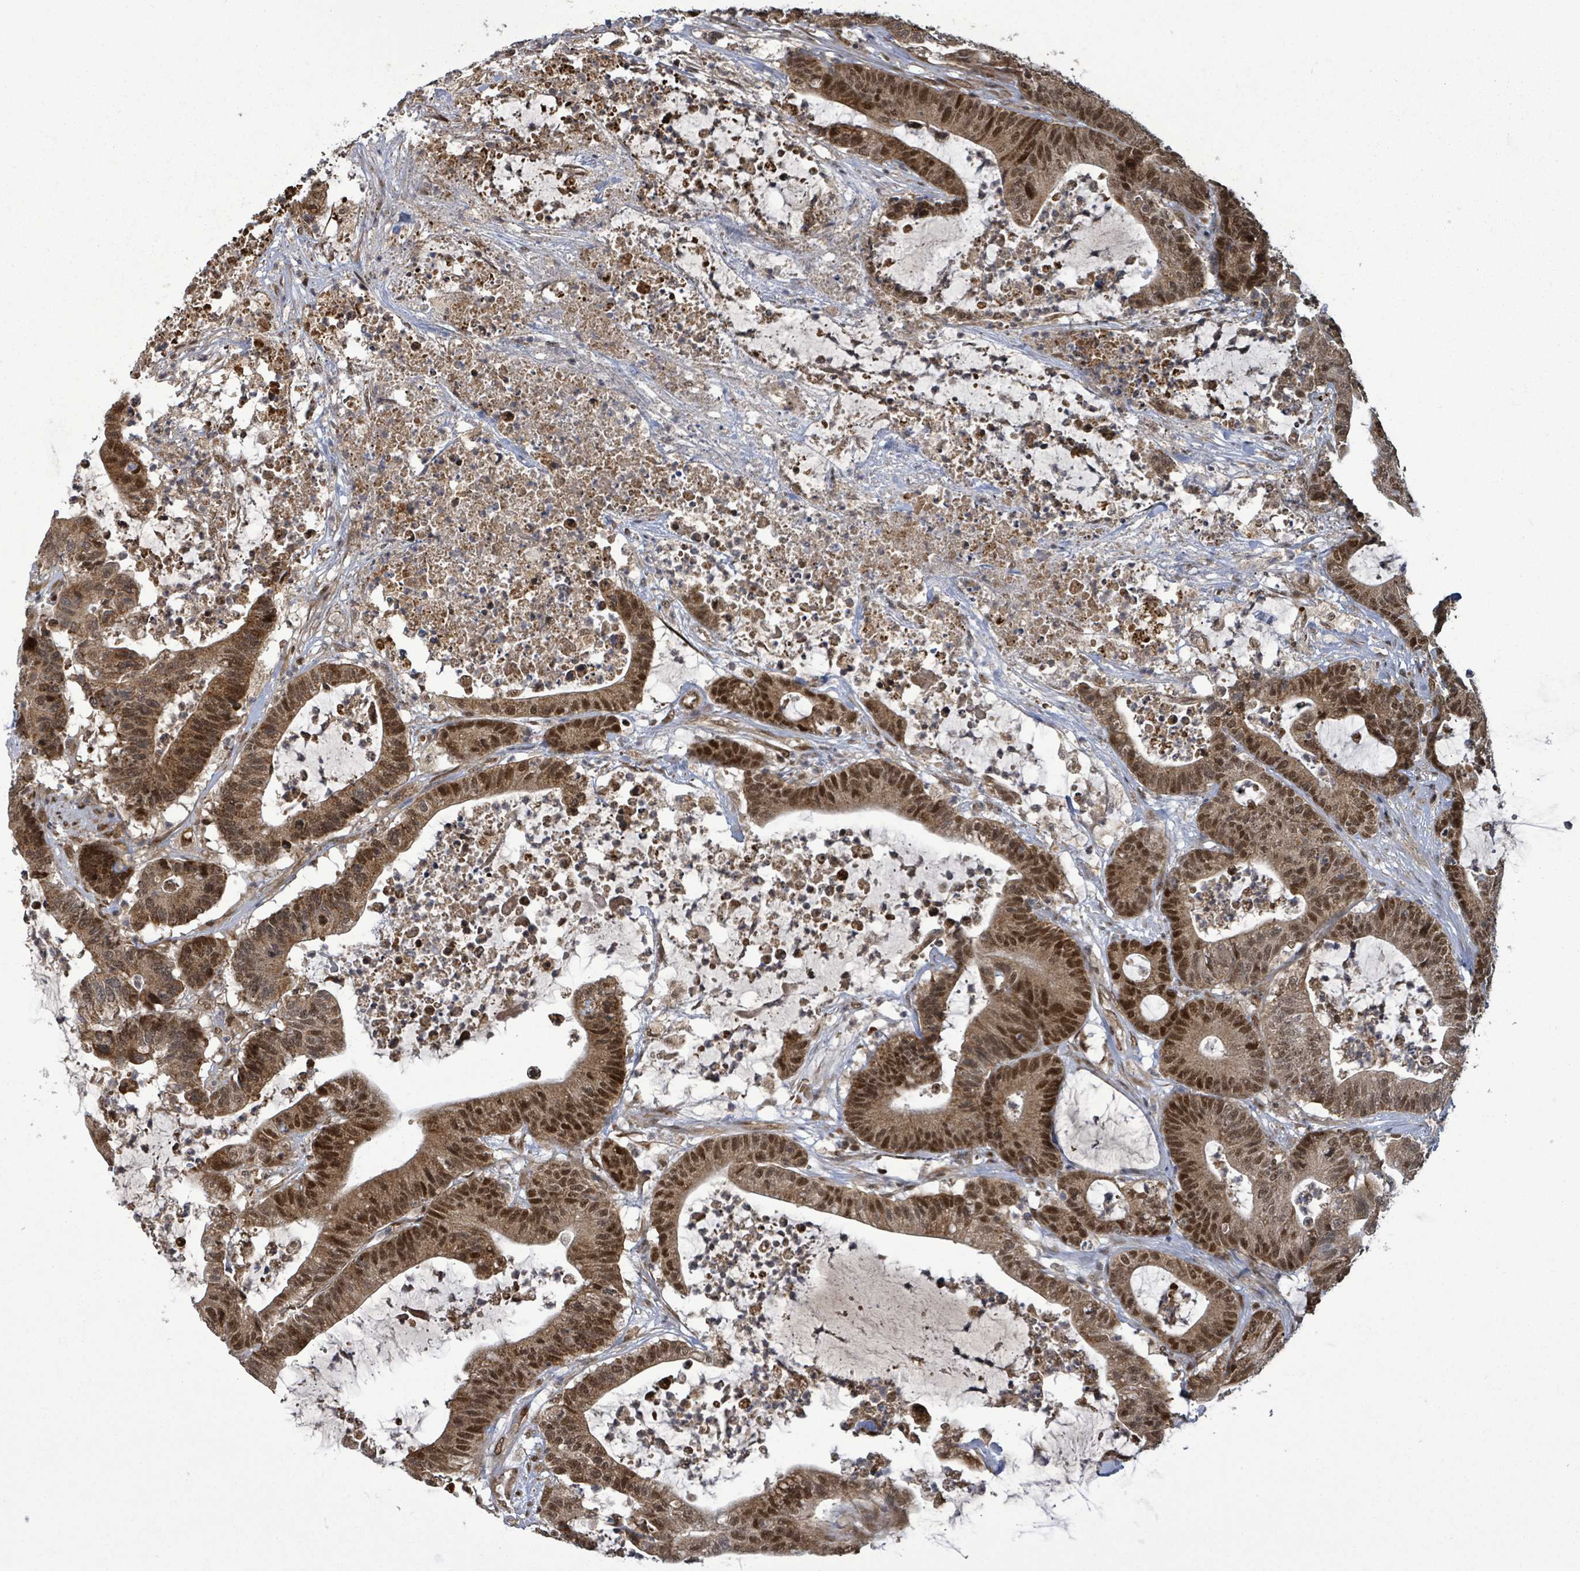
{"staining": {"intensity": "moderate", "quantity": ">75%", "location": "cytoplasmic/membranous,nuclear"}, "tissue": "colorectal cancer", "cell_type": "Tumor cells", "image_type": "cancer", "snomed": [{"axis": "morphology", "description": "Adenocarcinoma, NOS"}, {"axis": "topography", "description": "Colon"}], "caption": "The histopathology image demonstrates immunohistochemical staining of colorectal cancer. There is moderate cytoplasmic/membranous and nuclear staining is seen in approximately >75% of tumor cells.", "gene": "PATZ1", "patient": {"sex": "female", "age": 84}}